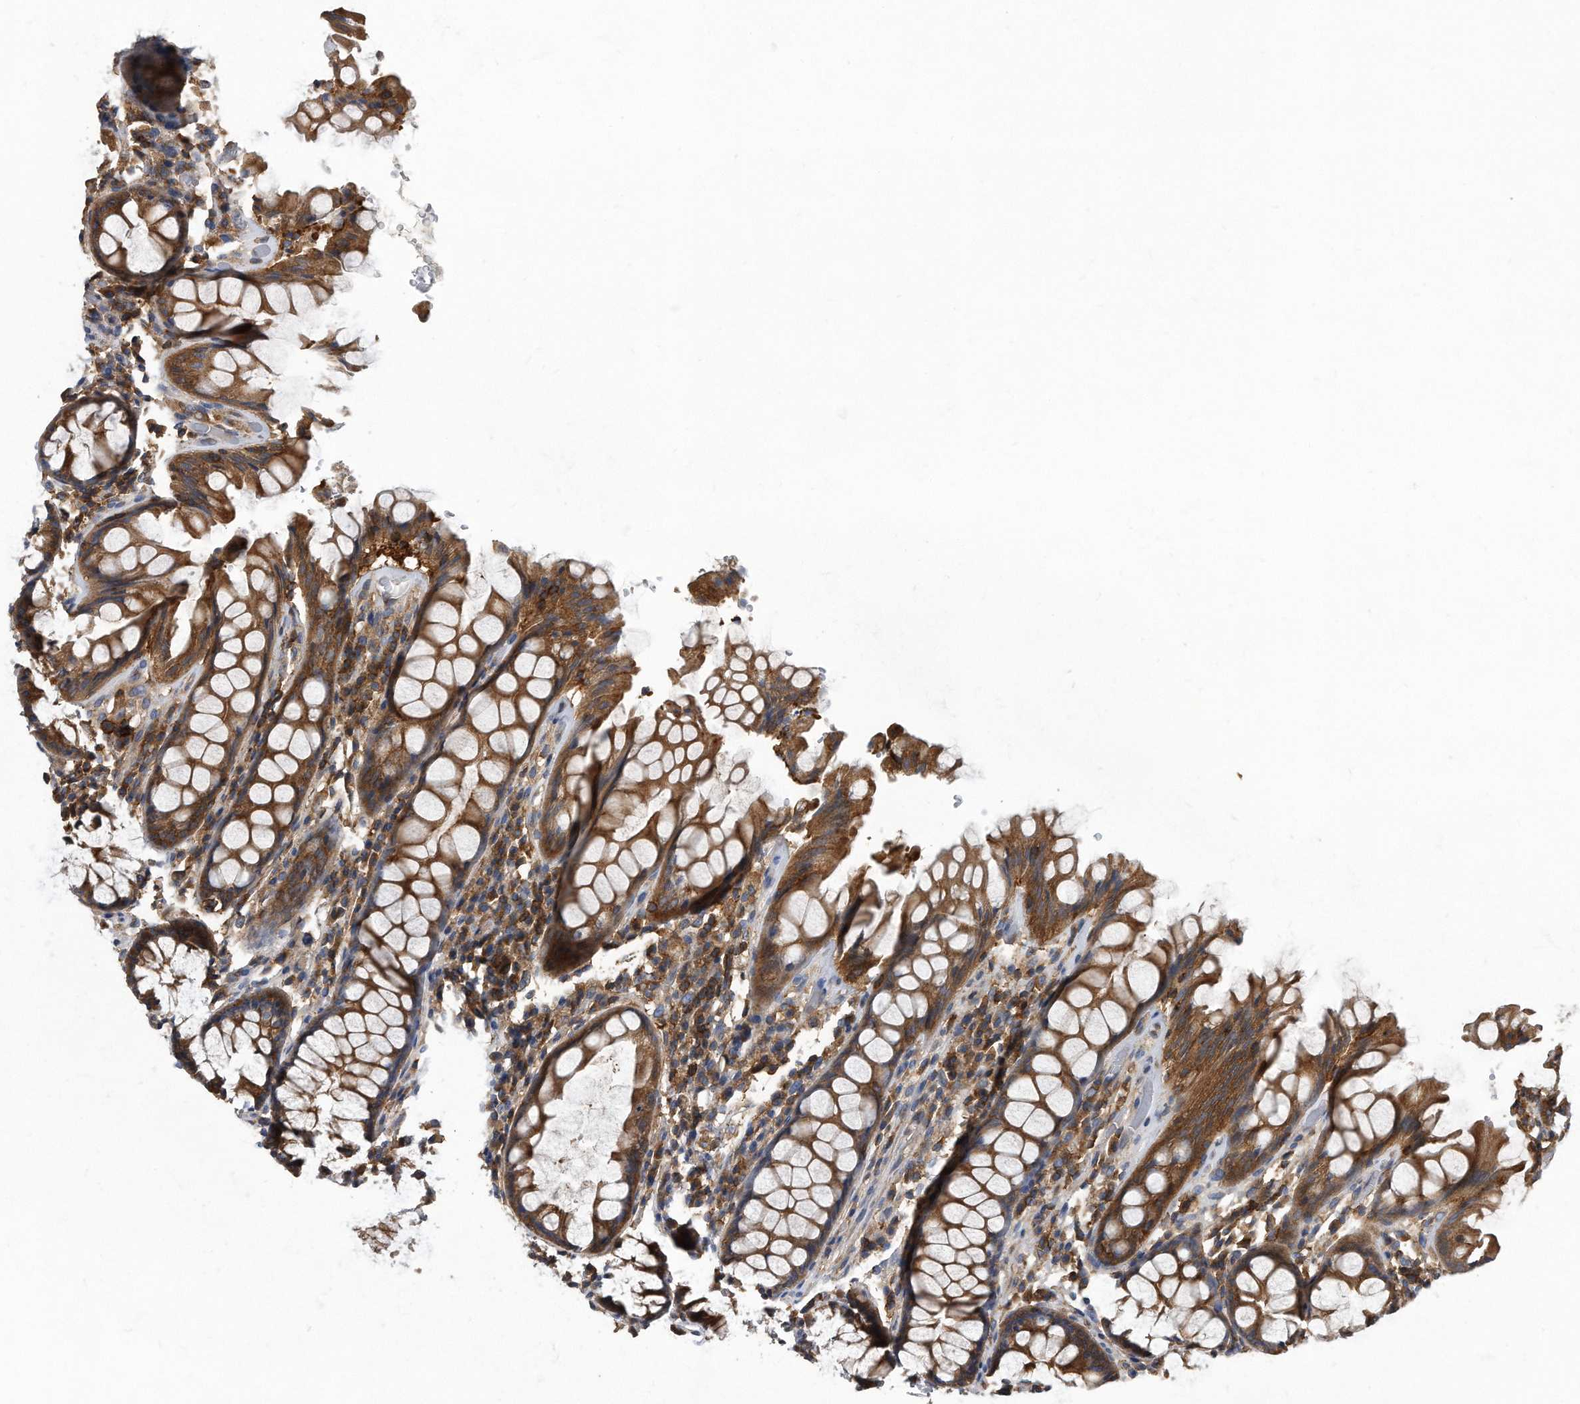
{"staining": {"intensity": "strong", "quantity": ">75%", "location": "cytoplasmic/membranous"}, "tissue": "rectum", "cell_type": "Glandular cells", "image_type": "normal", "snomed": [{"axis": "morphology", "description": "Normal tissue, NOS"}, {"axis": "topography", "description": "Rectum"}], "caption": "Immunohistochemistry (IHC) staining of unremarkable rectum, which exhibits high levels of strong cytoplasmic/membranous expression in approximately >75% of glandular cells indicating strong cytoplasmic/membranous protein positivity. The staining was performed using DAB (3,3'-diaminobenzidine) (brown) for protein detection and nuclei were counterstained in hematoxylin (blue).", "gene": "ATG5", "patient": {"sex": "male", "age": 64}}